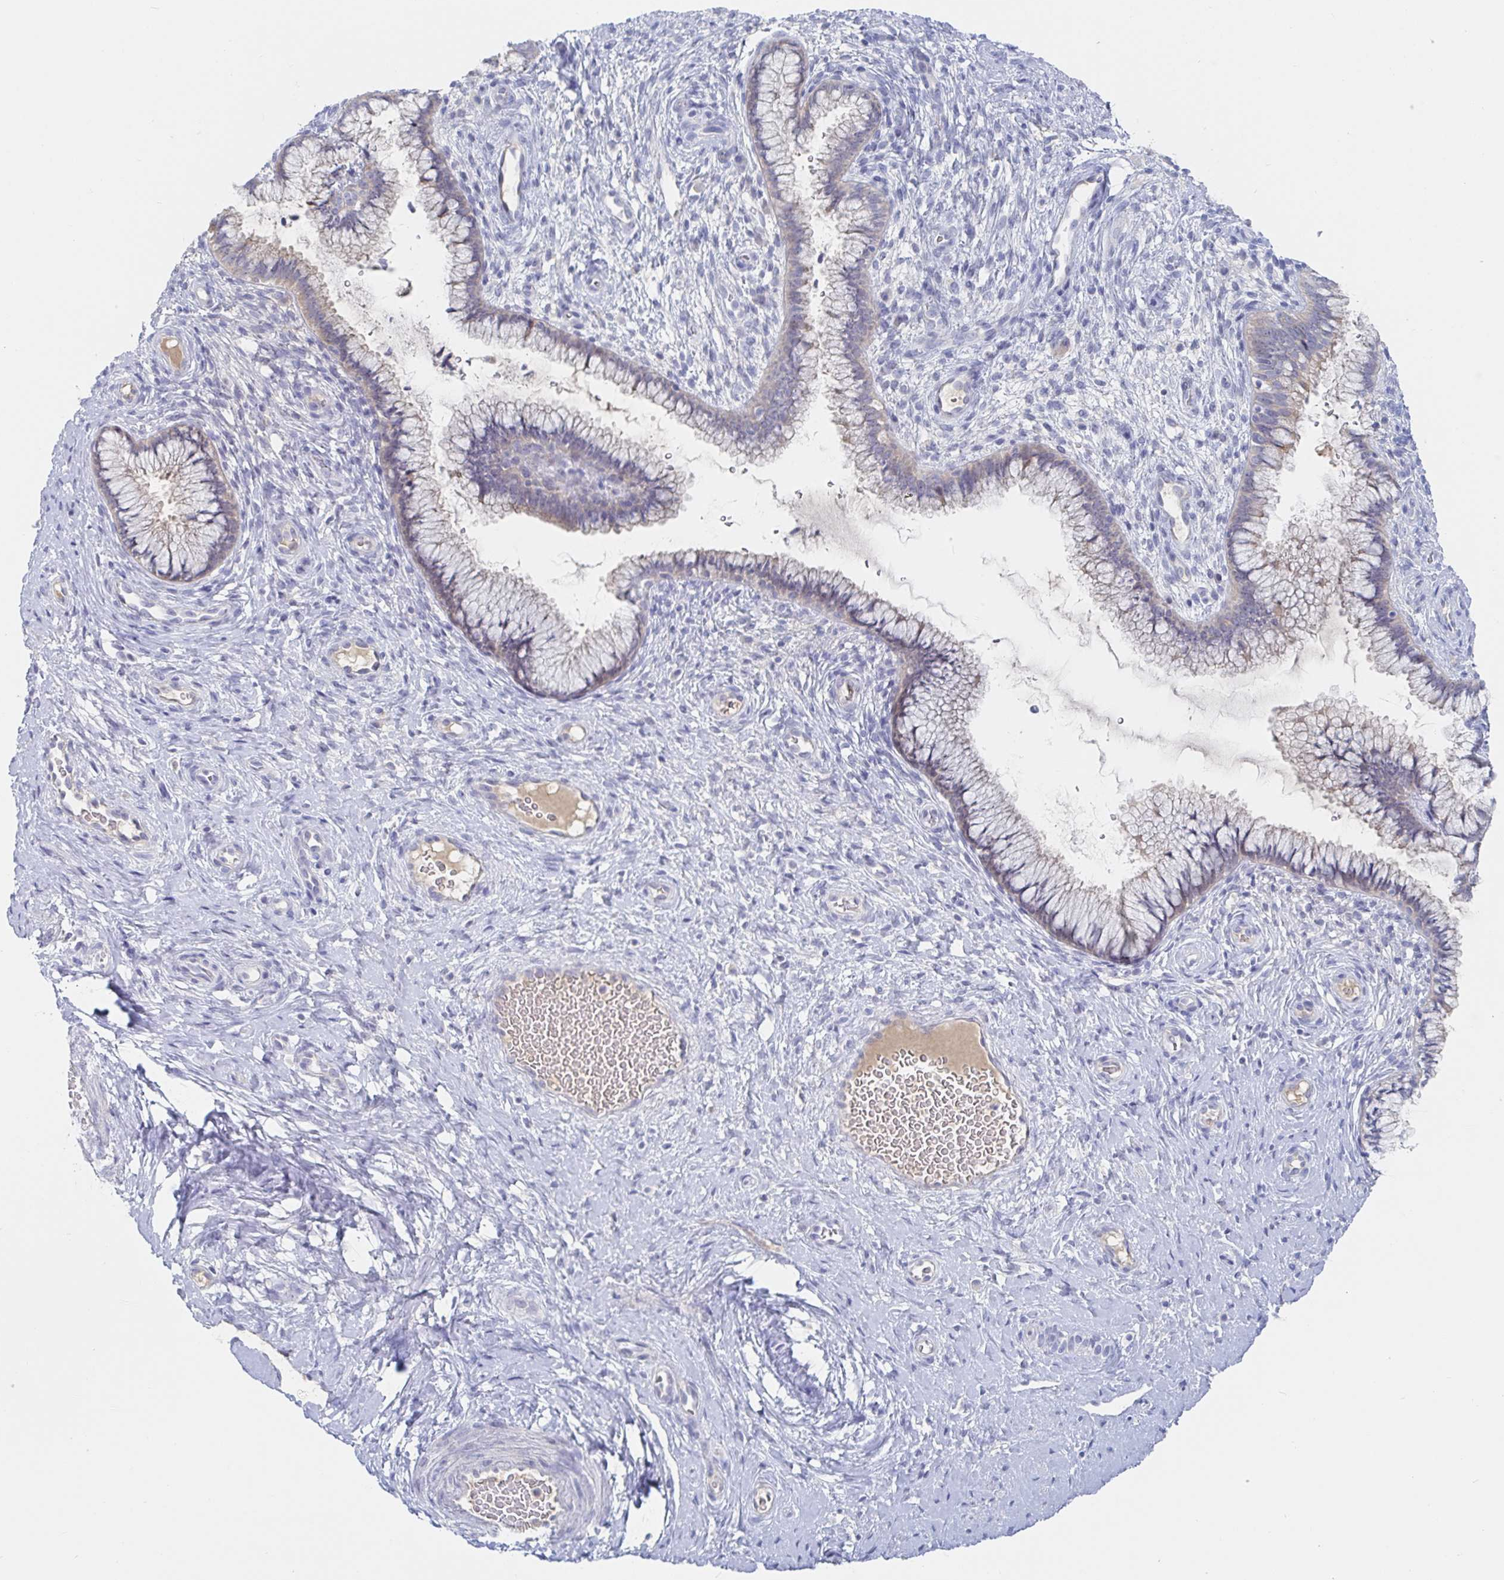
{"staining": {"intensity": "weak", "quantity": "<25%", "location": "cytoplasmic/membranous"}, "tissue": "cervix", "cell_type": "Glandular cells", "image_type": "normal", "snomed": [{"axis": "morphology", "description": "Normal tissue, NOS"}, {"axis": "topography", "description": "Cervix"}], "caption": "The photomicrograph displays no staining of glandular cells in benign cervix. (Brightfield microscopy of DAB immunohistochemistry at high magnification).", "gene": "ZNF100", "patient": {"sex": "female", "age": 34}}